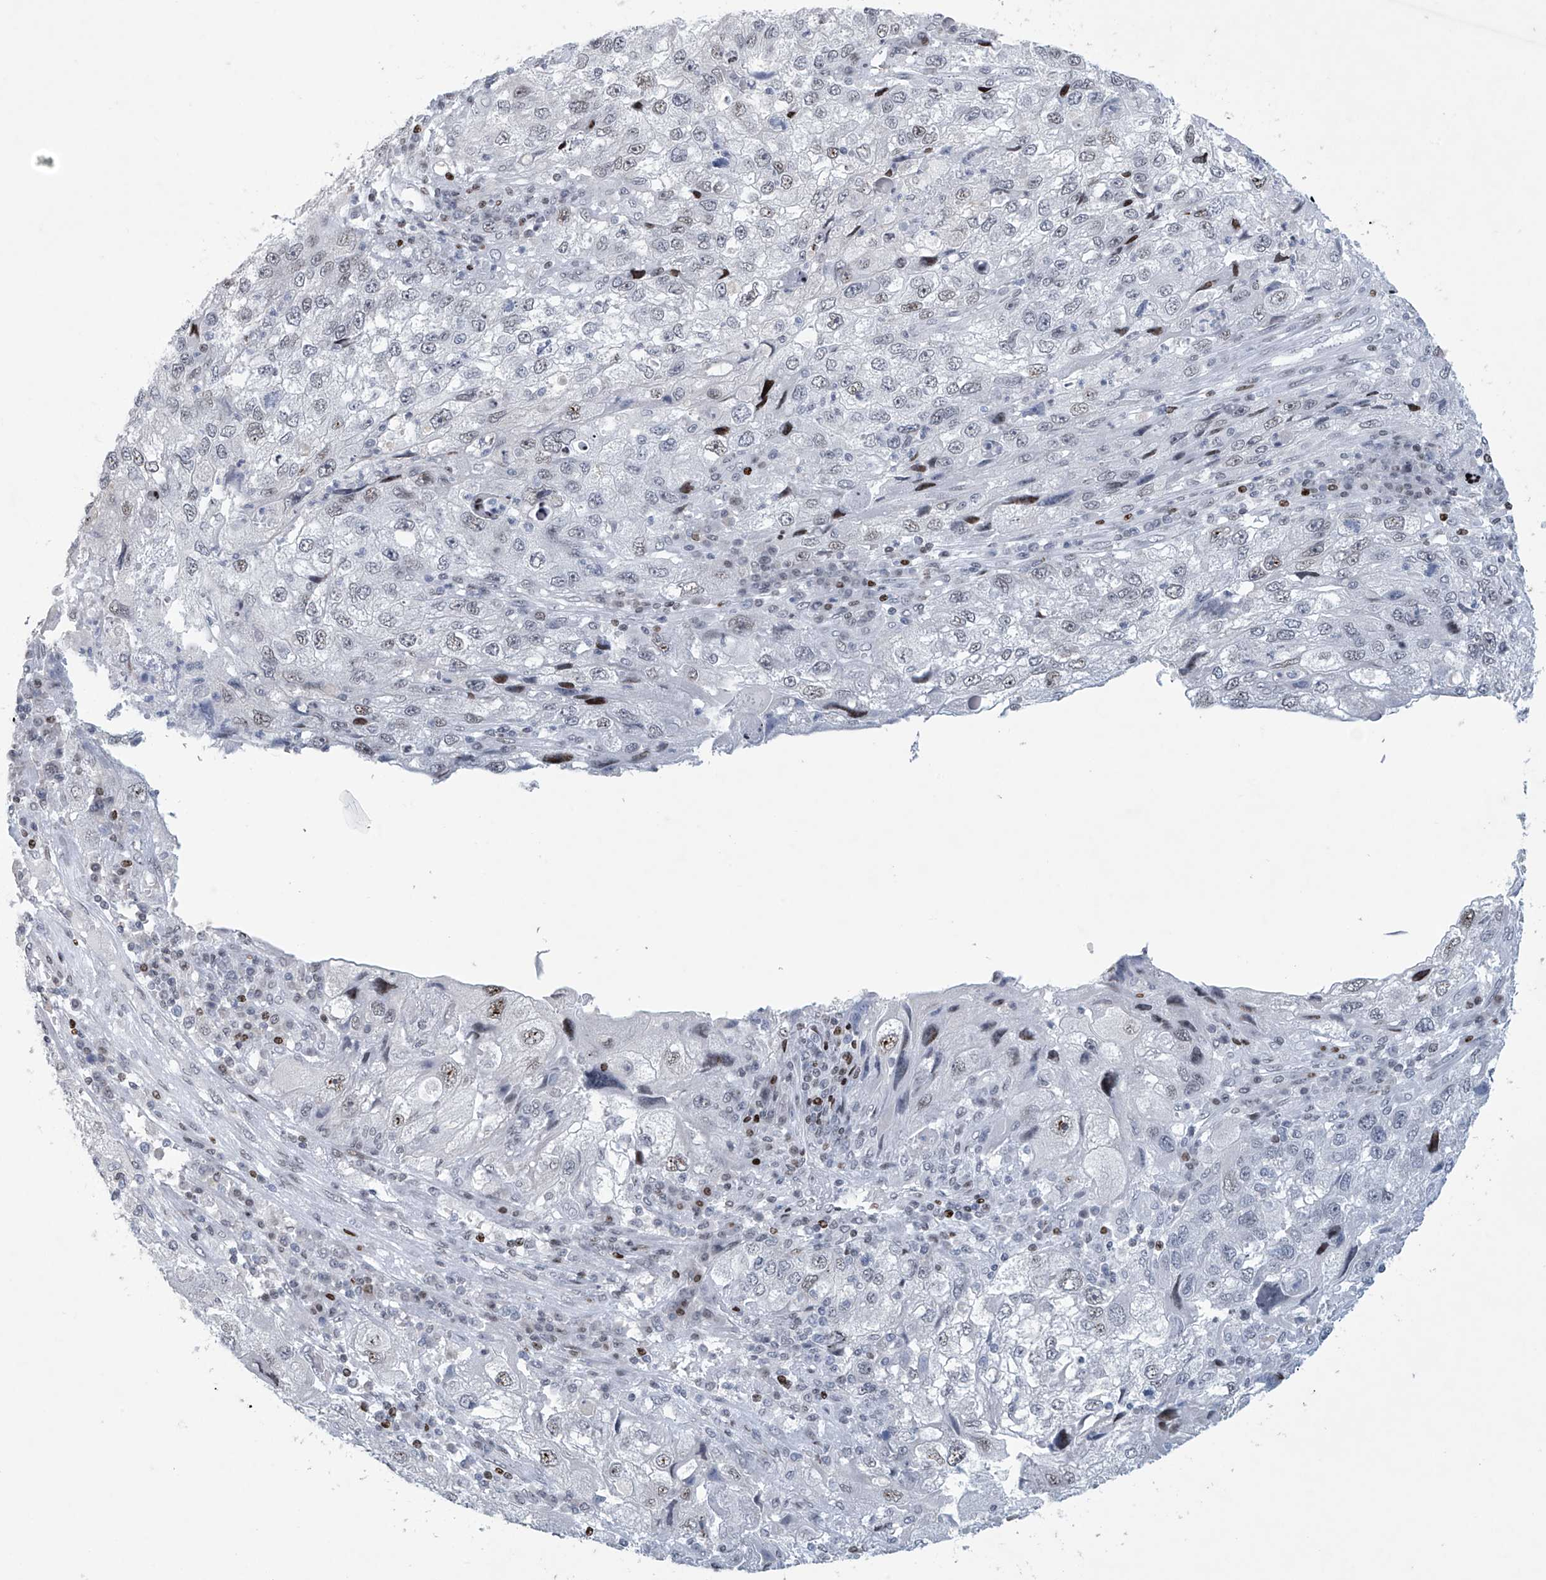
{"staining": {"intensity": "weak", "quantity": "25%-75%", "location": "nuclear"}, "tissue": "endometrial cancer", "cell_type": "Tumor cells", "image_type": "cancer", "snomed": [{"axis": "morphology", "description": "Adenocarcinoma, NOS"}, {"axis": "topography", "description": "Endometrium"}], "caption": "Tumor cells exhibit weak nuclear expression in about 25%-75% of cells in endometrial cancer (adenocarcinoma). The protein of interest is stained brown, and the nuclei are stained in blue (DAB IHC with brightfield microscopy, high magnification).", "gene": "RFX7", "patient": {"sex": "female", "age": 49}}